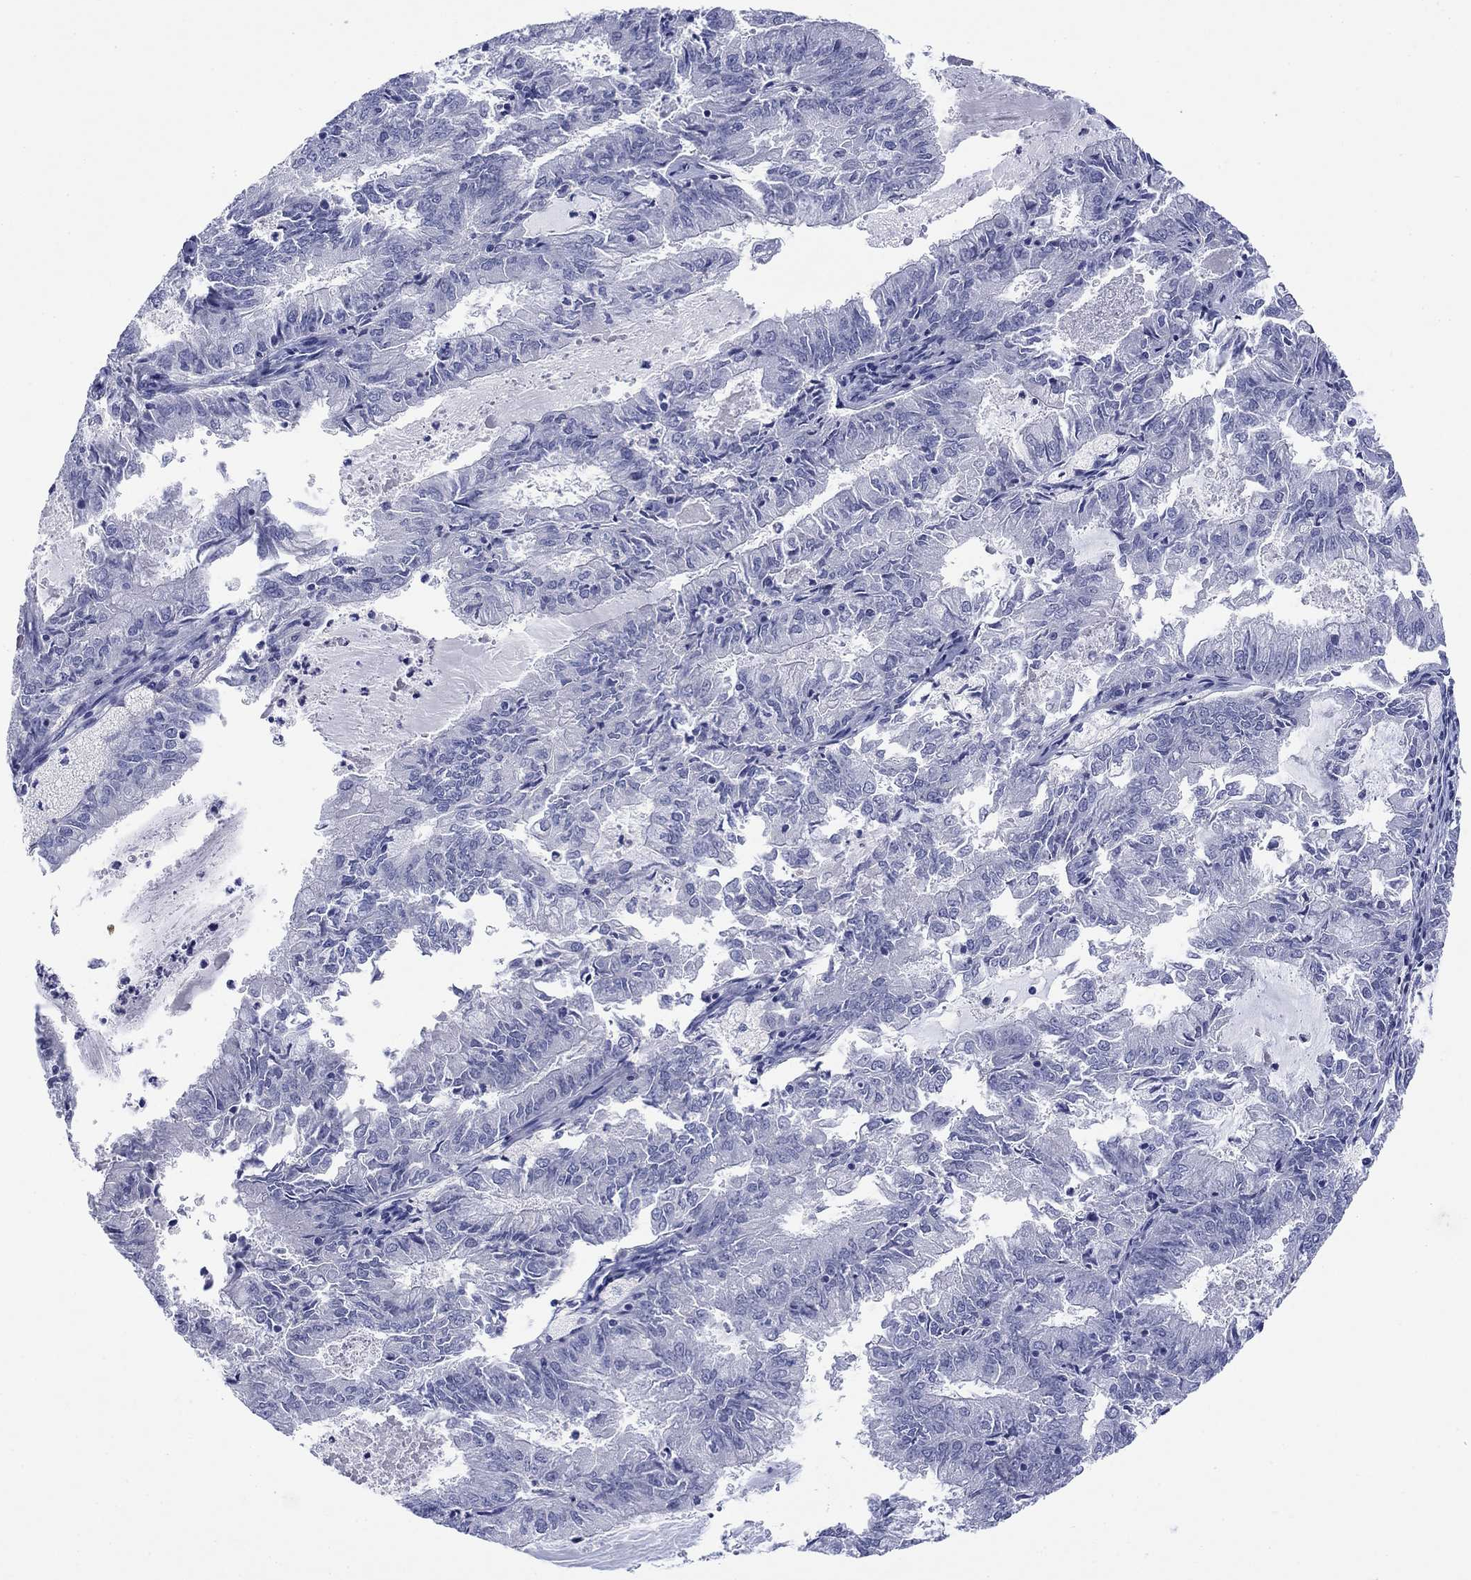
{"staining": {"intensity": "negative", "quantity": "none", "location": "none"}, "tissue": "endometrial cancer", "cell_type": "Tumor cells", "image_type": "cancer", "snomed": [{"axis": "morphology", "description": "Adenocarcinoma, NOS"}, {"axis": "topography", "description": "Endometrium"}], "caption": "The histopathology image shows no staining of tumor cells in endometrial cancer (adenocarcinoma).", "gene": "PTPRZ1", "patient": {"sex": "female", "age": 57}}